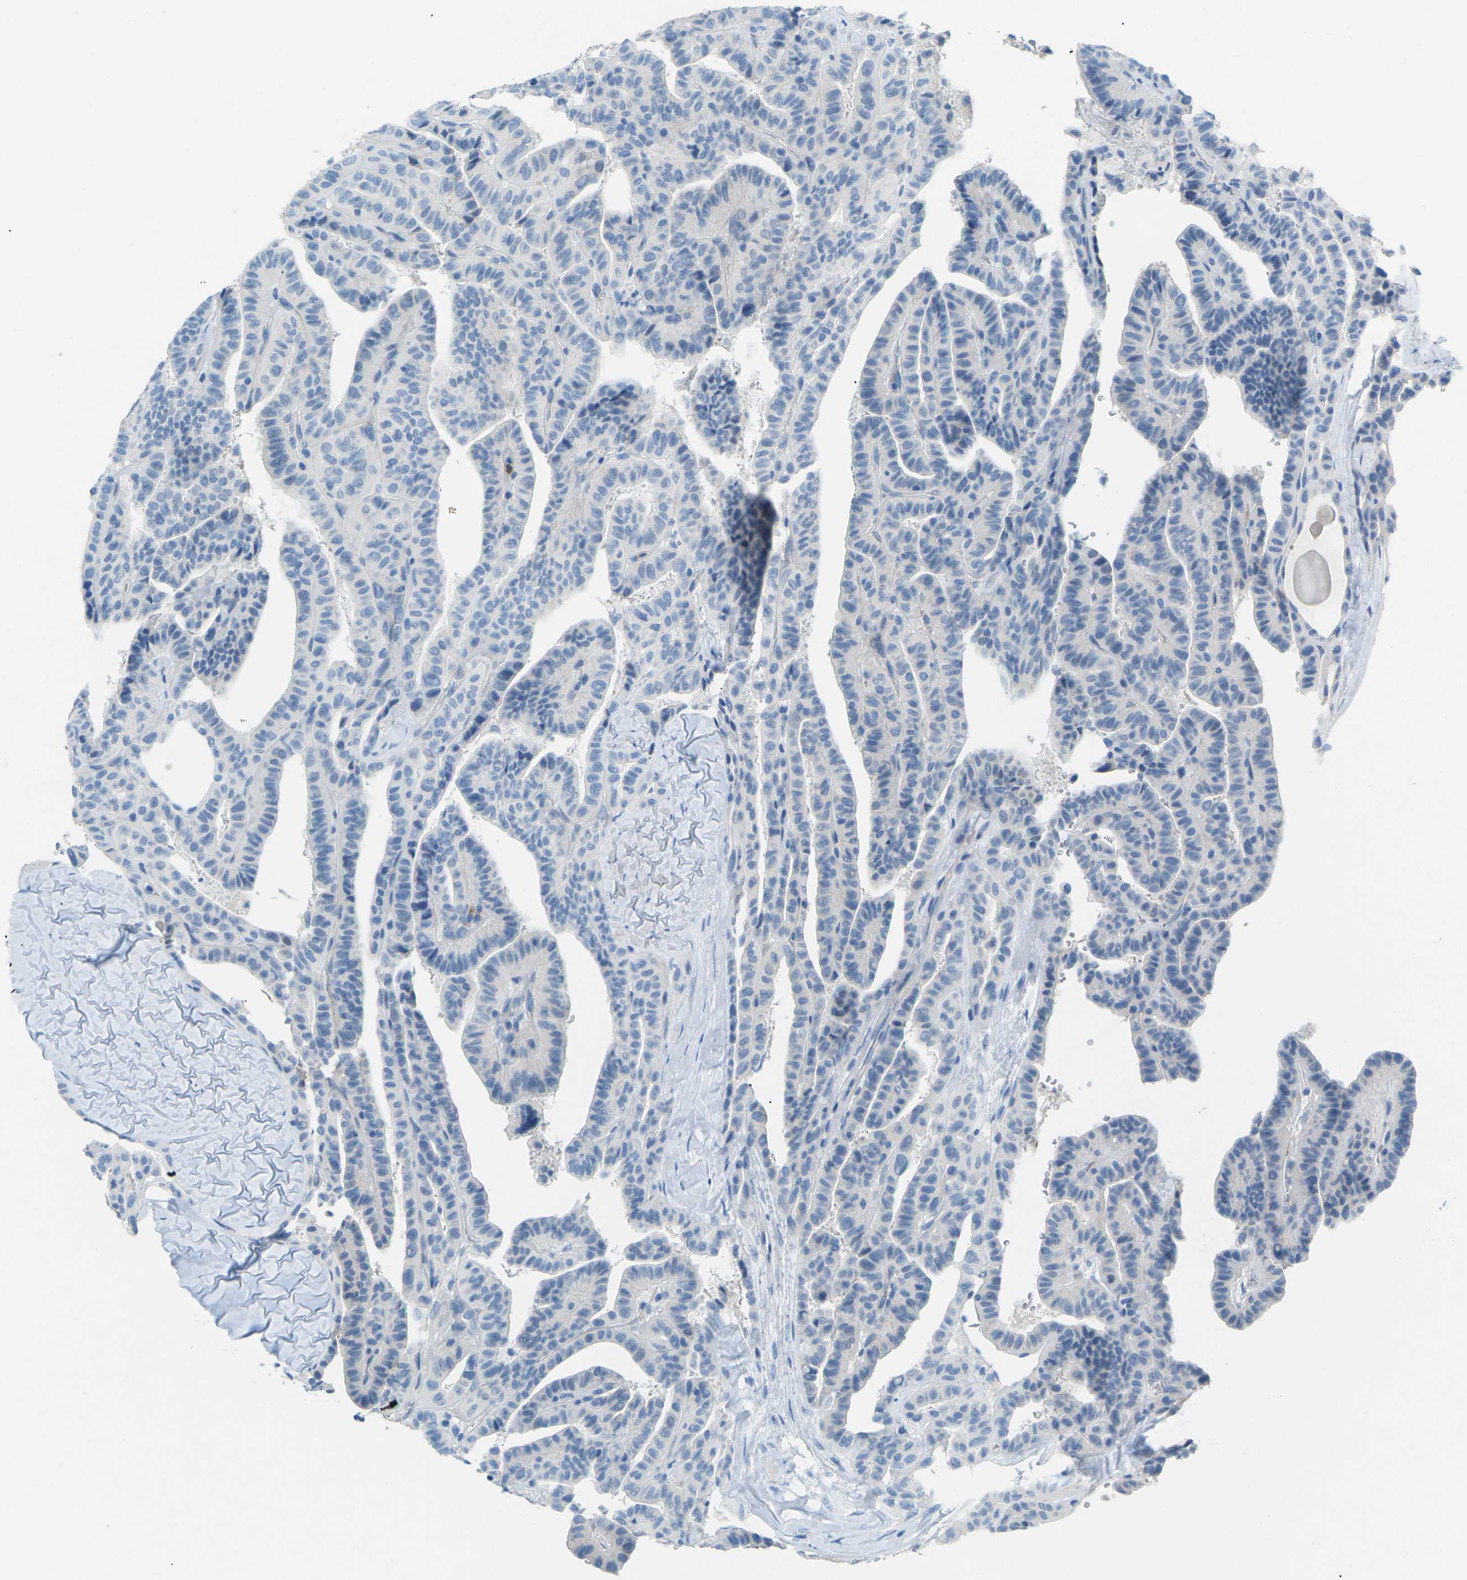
{"staining": {"intensity": "negative", "quantity": "none", "location": "none"}, "tissue": "thyroid cancer", "cell_type": "Tumor cells", "image_type": "cancer", "snomed": [{"axis": "morphology", "description": "Papillary adenocarcinoma, NOS"}, {"axis": "topography", "description": "Thyroid gland"}], "caption": "Human thyroid papillary adenocarcinoma stained for a protein using IHC shows no expression in tumor cells.", "gene": "CDH16", "patient": {"sex": "male", "age": 77}}